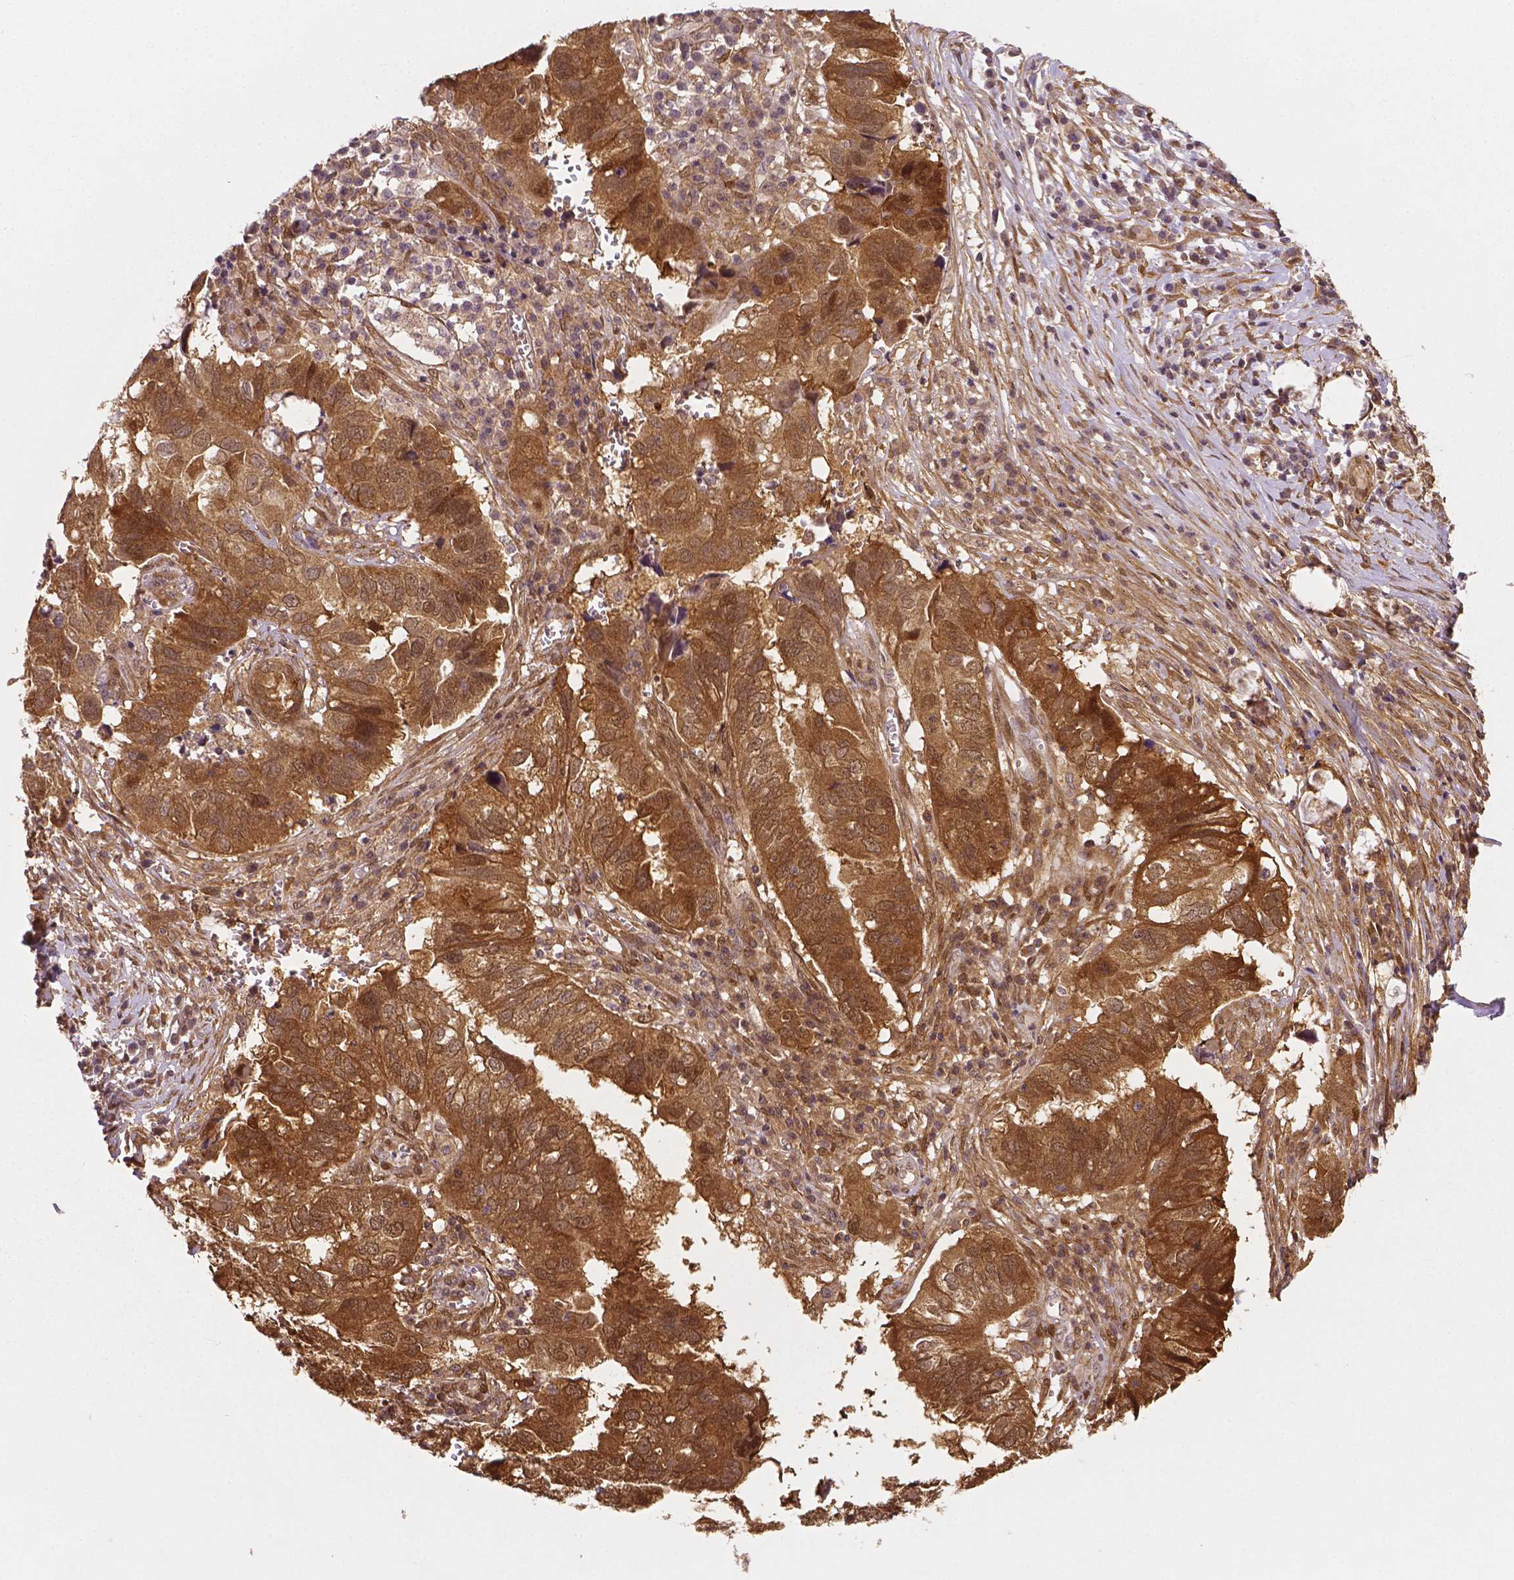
{"staining": {"intensity": "moderate", "quantity": ">75%", "location": "cytoplasmic/membranous,nuclear"}, "tissue": "ovarian cancer", "cell_type": "Tumor cells", "image_type": "cancer", "snomed": [{"axis": "morphology", "description": "Cystadenocarcinoma, serous, NOS"}, {"axis": "topography", "description": "Ovary"}], "caption": "A brown stain labels moderate cytoplasmic/membranous and nuclear positivity of a protein in human ovarian cancer tumor cells. (DAB (3,3'-diaminobenzidine) IHC with brightfield microscopy, high magnification).", "gene": "YAP1", "patient": {"sex": "female", "age": 79}}